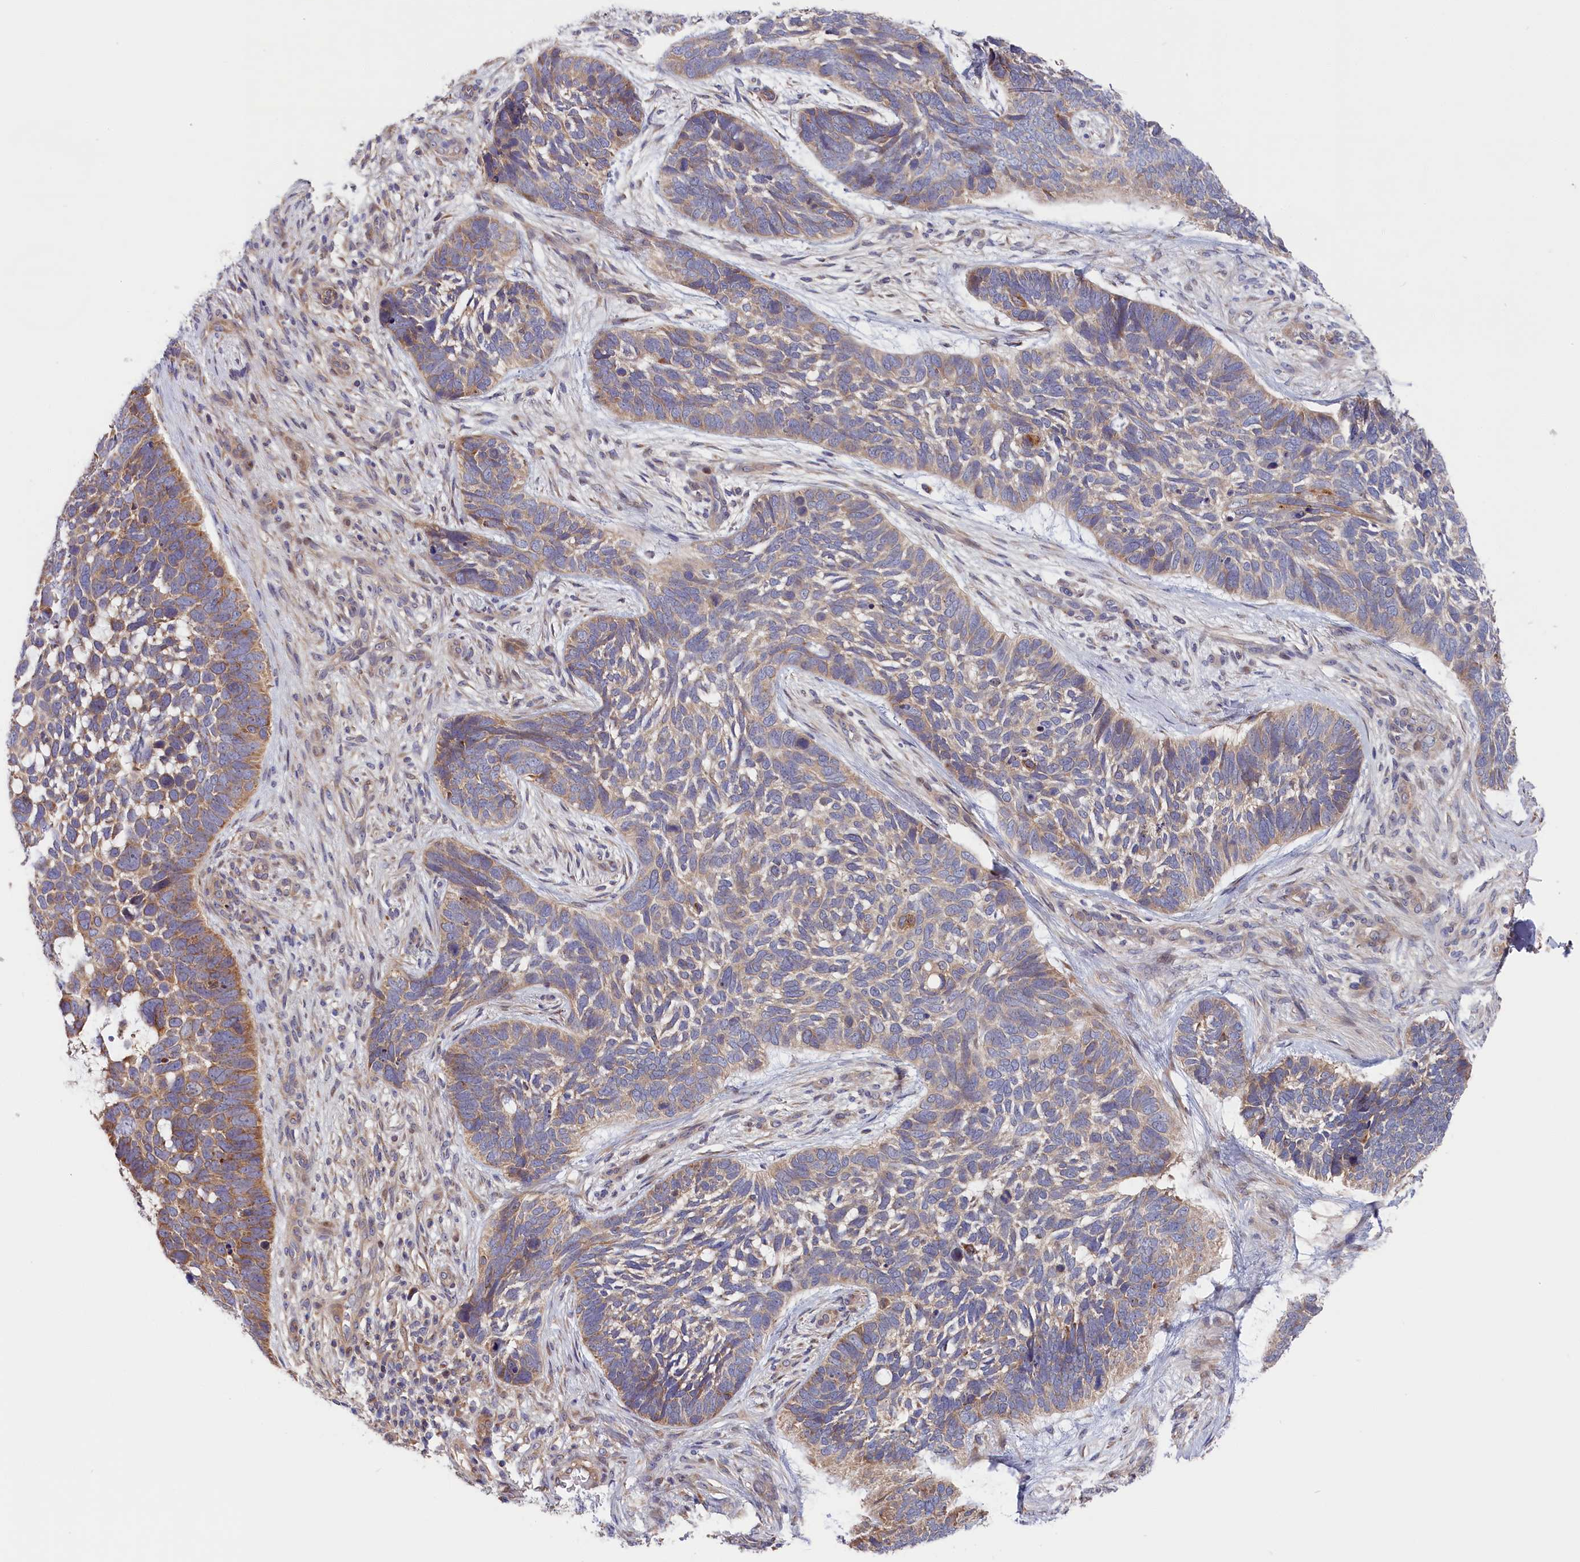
{"staining": {"intensity": "weak", "quantity": "<25%", "location": "cytoplasmic/membranous"}, "tissue": "skin cancer", "cell_type": "Tumor cells", "image_type": "cancer", "snomed": [{"axis": "morphology", "description": "Basal cell carcinoma"}, {"axis": "topography", "description": "Skin"}], "caption": "Immunohistochemistry of skin basal cell carcinoma reveals no expression in tumor cells.", "gene": "CEP44", "patient": {"sex": "male", "age": 88}}